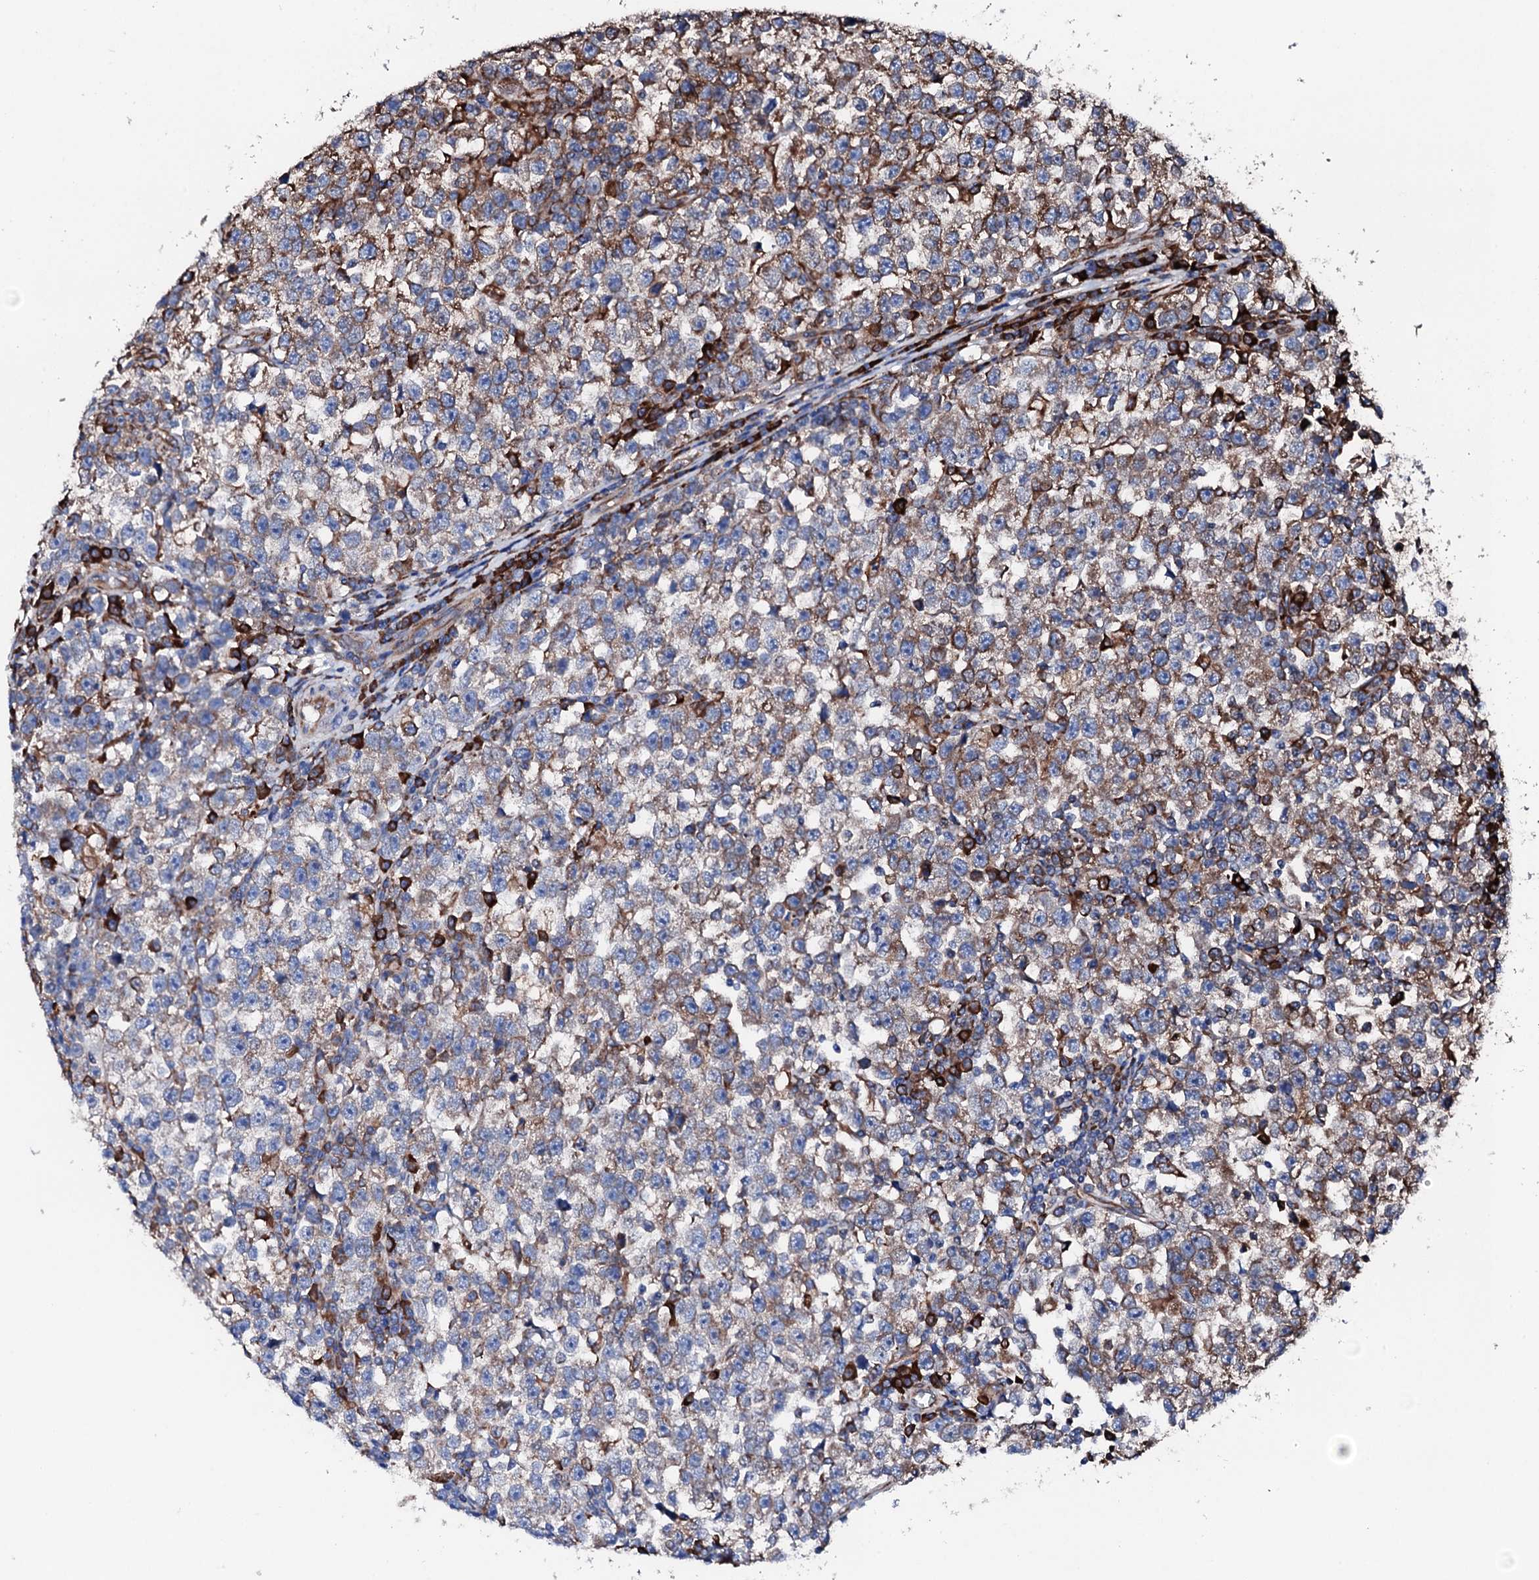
{"staining": {"intensity": "moderate", "quantity": "25%-75%", "location": "cytoplasmic/membranous"}, "tissue": "testis cancer", "cell_type": "Tumor cells", "image_type": "cancer", "snomed": [{"axis": "morphology", "description": "Normal tissue, NOS"}, {"axis": "morphology", "description": "Seminoma, NOS"}, {"axis": "topography", "description": "Testis"}], "caption": "Immunohistochemistry (IHC) (DAB (3,3'-diaminobenzidine)) staining of human testis cancer displays moderate cytoplasmic/membranous protein expression in approximately 25%-75% of tumor cells. The staining is performed using DAB (3,3'-diaminobenzidine) brown chromogen to label protein expression. The nuclei are counter-stained blue using hematoxylin.", "gene": "AMDHD1", "patient": {"sex": "male", "age": 43}}